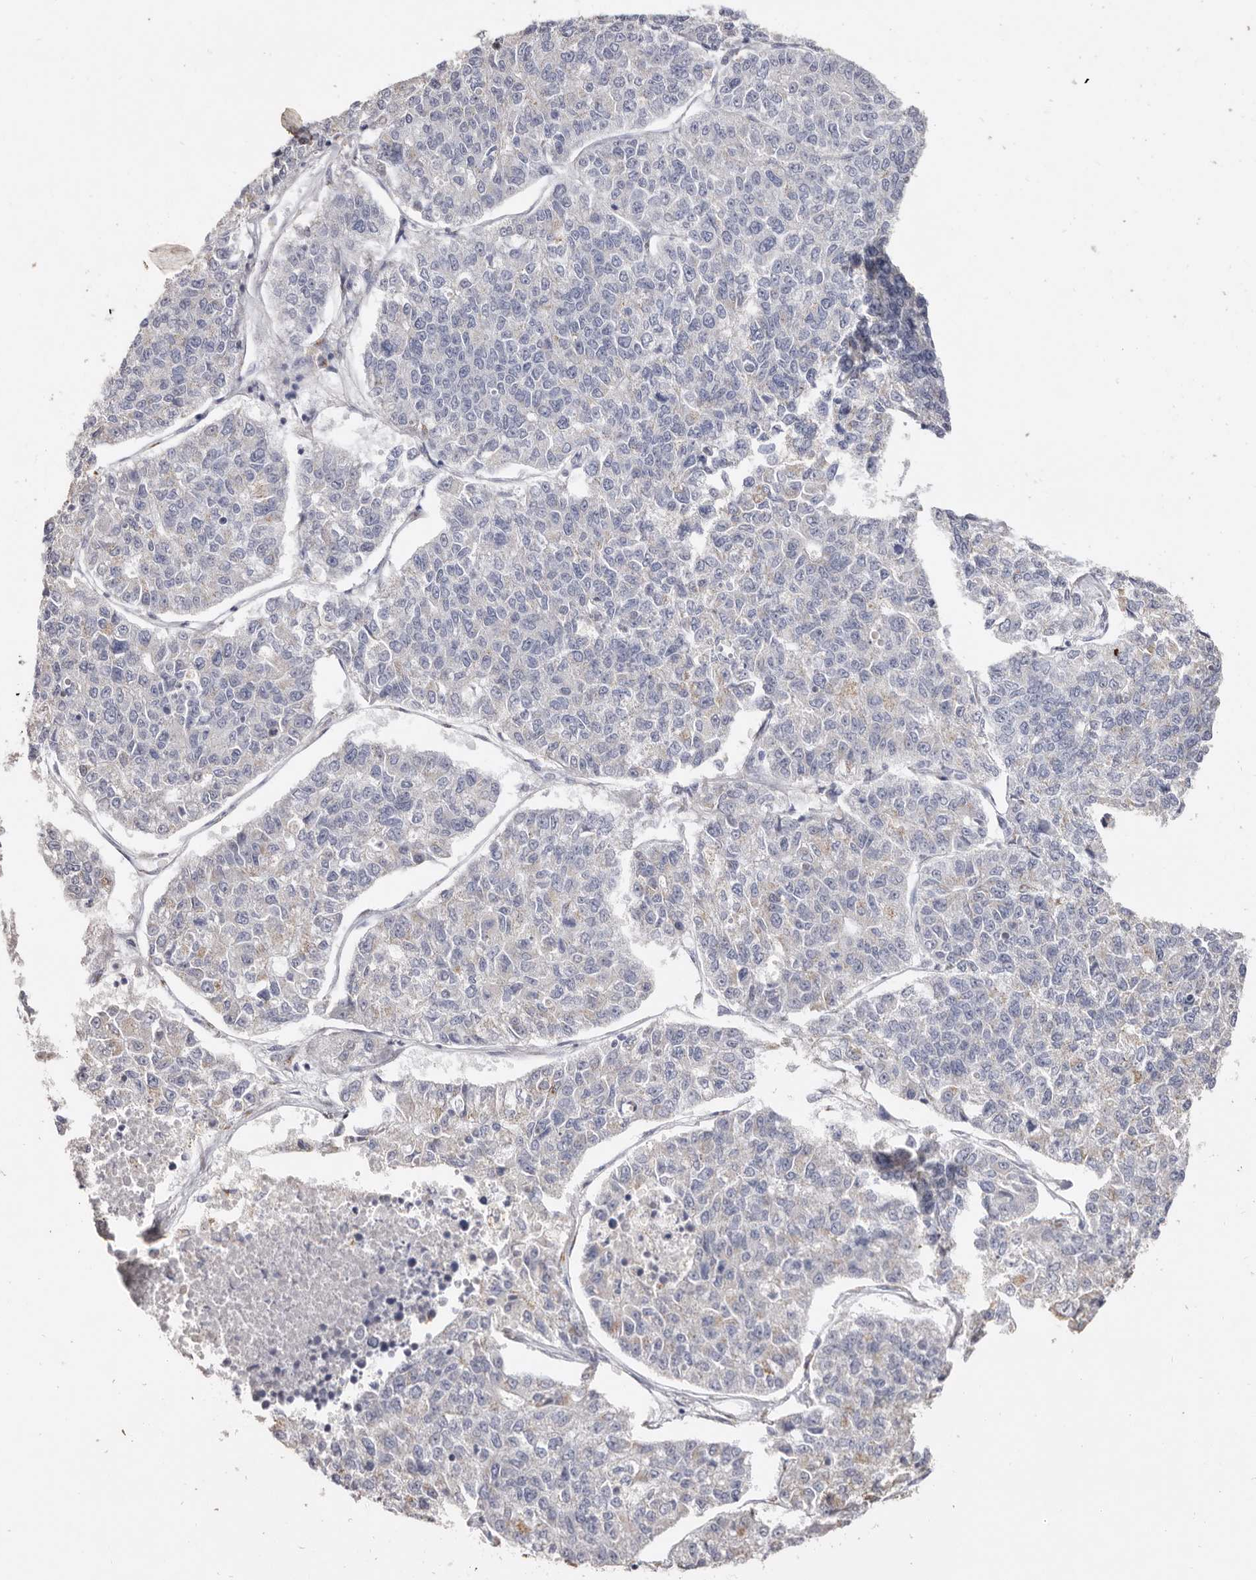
{"staining": {"intensity": "negative", "quantity": "none", "location": "none"}, "tissue": "lung cancer", "cell_type": "Tumor cells", "image_type": "cancer", "snomed": [{"axis": "morphology", "description": "Adenocarcinoma, NOS"}, {"axis": "topography", "description": "Lung"}], "caption": "Image shows no significant protein staining in tumor cells of lung adenocarcinoma.", "gene": "LGALS7B", "patient": {"sex": "male", "age": 49}}